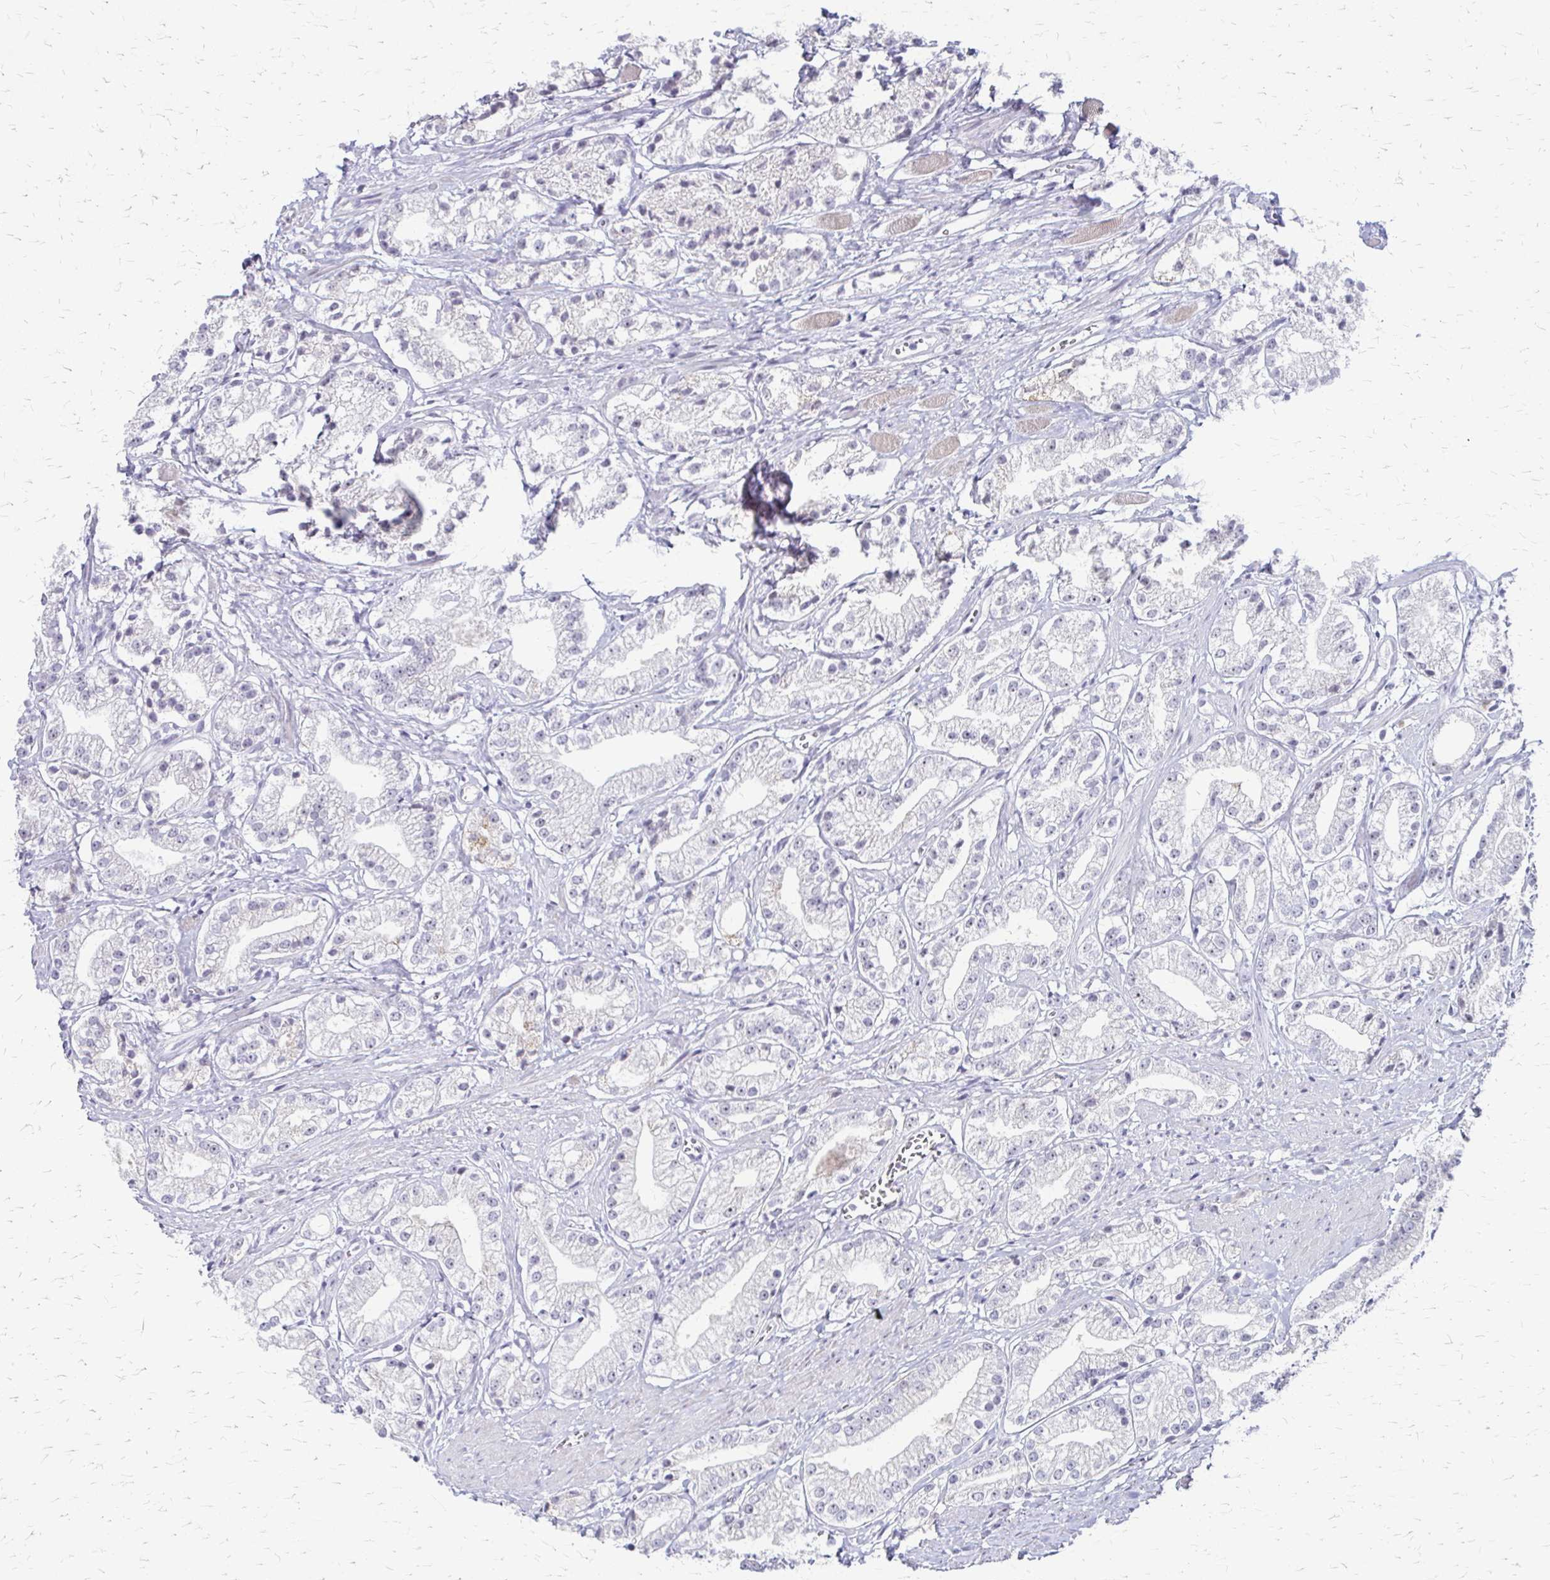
{"staining": {"intensity": "negative", "quantity": "none", "location": "none"}, "tissue": "prostate cancer", "cell_type": "Tumor cells", "image_type": "cancer", "snomed": [{"axis": "morphology", "description": "Adenocarcinoma, Low grade"}, {"axis": "topography", "description": "Prostate"}], "caption": "Tumor cells are negative for brown protein staining in prostate cancer.", "gene": "EED", "patient": {"sex": "male", "age": 69}}